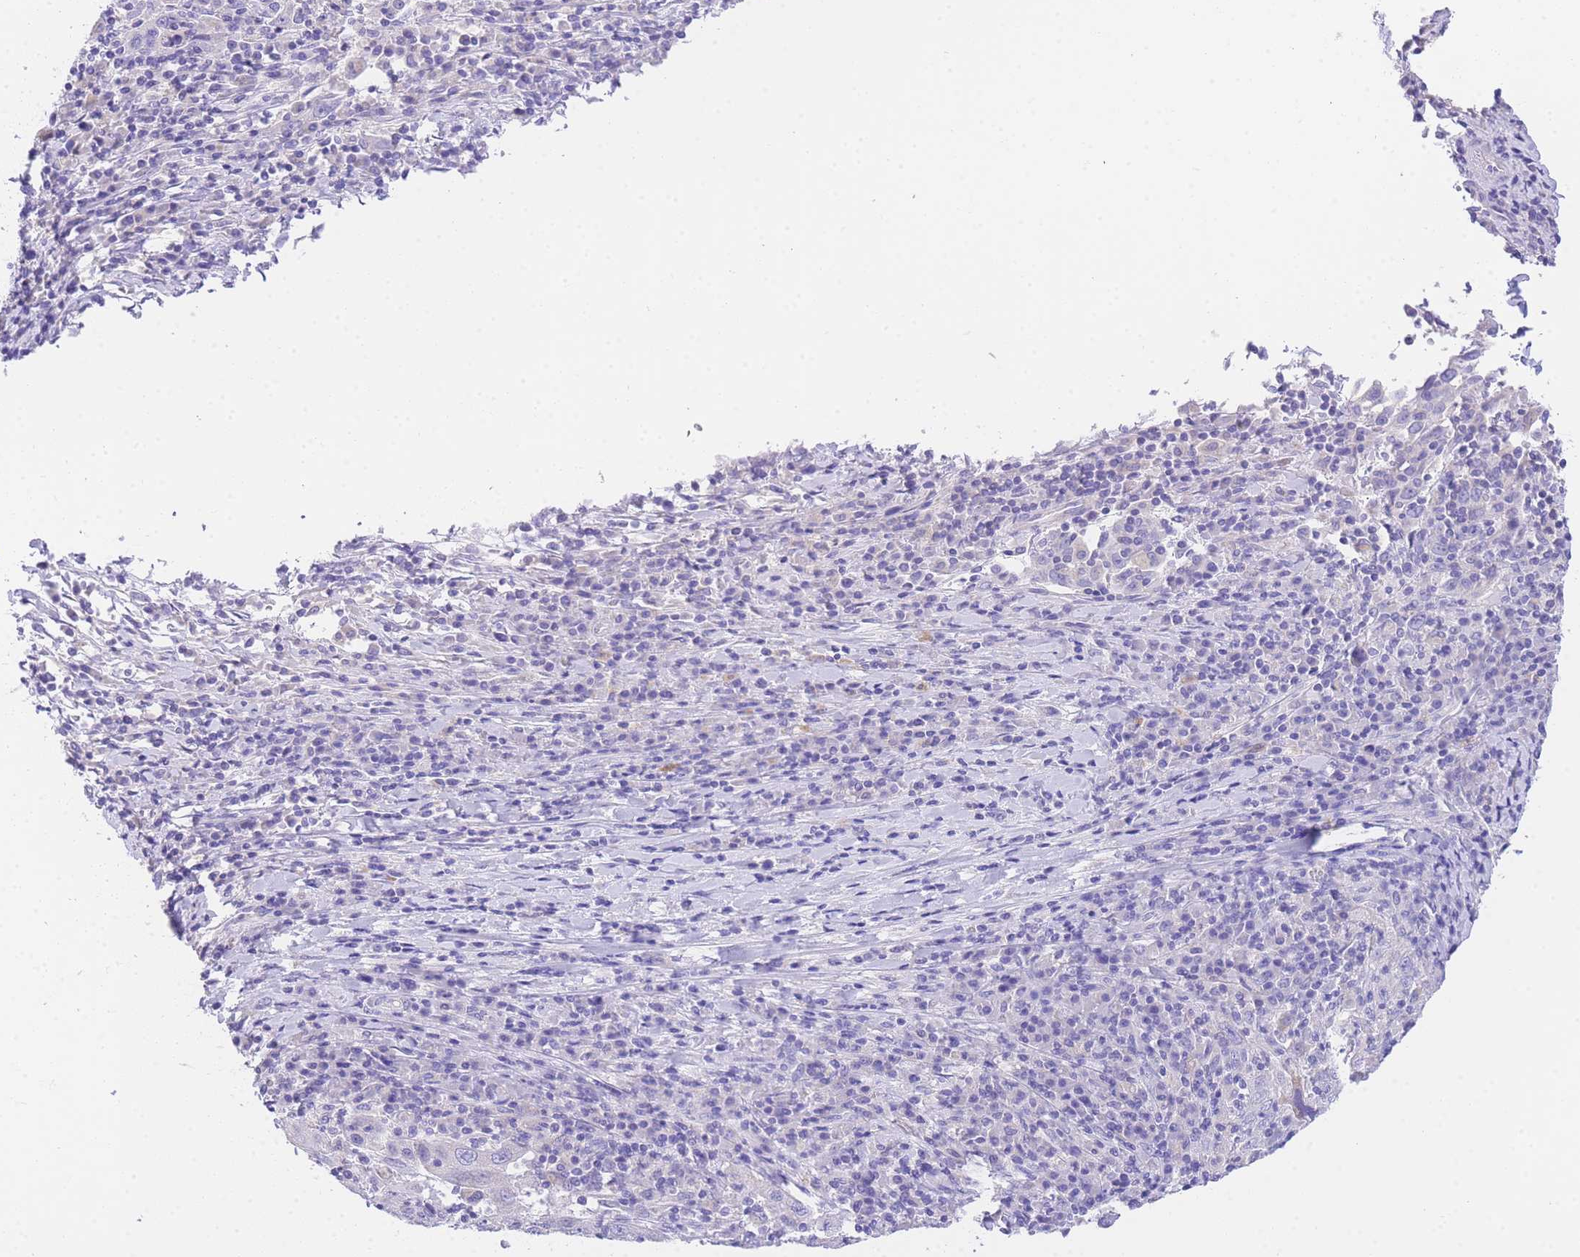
{"staining": {"intensity": "negative", "quantity": "none", "location": "none"}, "tissue": "cervical cancer", "cell_type": "Tumor cells", "image_type": "cancer", "snomed": [{"axis": "morphology", "description": "Squamous cell carcinoma, NOS"}, {"axis": "topography", "description": "Cervix"}], "caption": "A photomicrograph of human squamous cell carcinoma (cervical) is negative for staining in tumor cells. The staining is performed using DAB (3,3'-diaminobenzidine) brown chromogen with nuclei counter-stained in using hematoxylin.", "gene": "EPN2", "patient": {"sex": "female", "age": 46}}